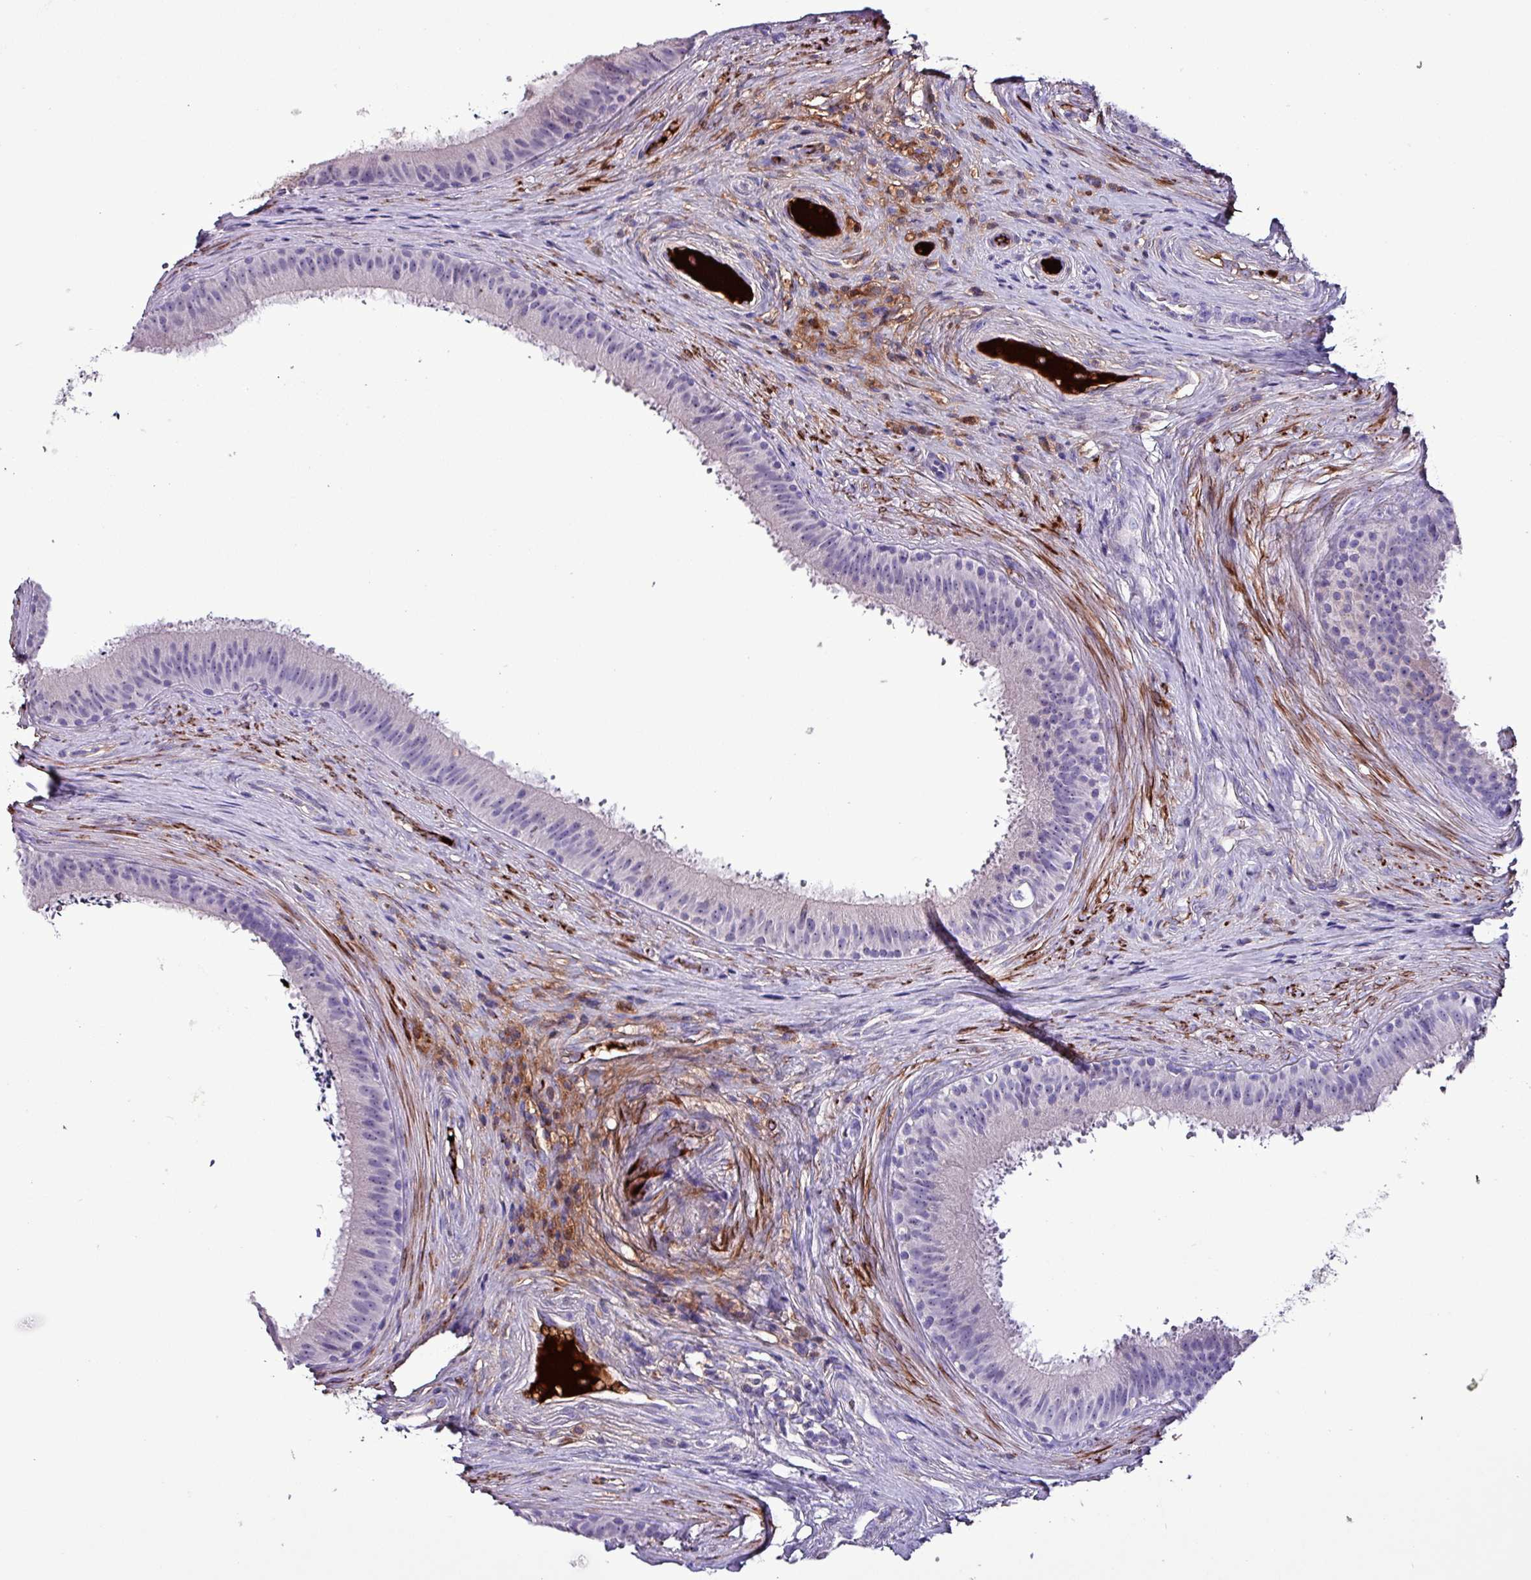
{"staining": {"intensity": "weak", "quantity": "25%-75%", "location": "nuclear"}, "tissue": "epididymis", "cell_type": "Glandular cells", "image_type": "normal", "snomed": [{"axis": "morphology", "description": "Normal tissue, NOS"}, {"axis": "topography", "description": "Testis"}, {"axis": "topography", "description": "Epididymis"}], "caption": "DAB (3,3'-diaminobenzidine) immunohistochemical staining of normal epididymis demonstrates weak nuclear protein staining in approximately 25%-75% of glandular cells.", "gene": "HPR", "patient": {"sex": "male", "age": 41}}